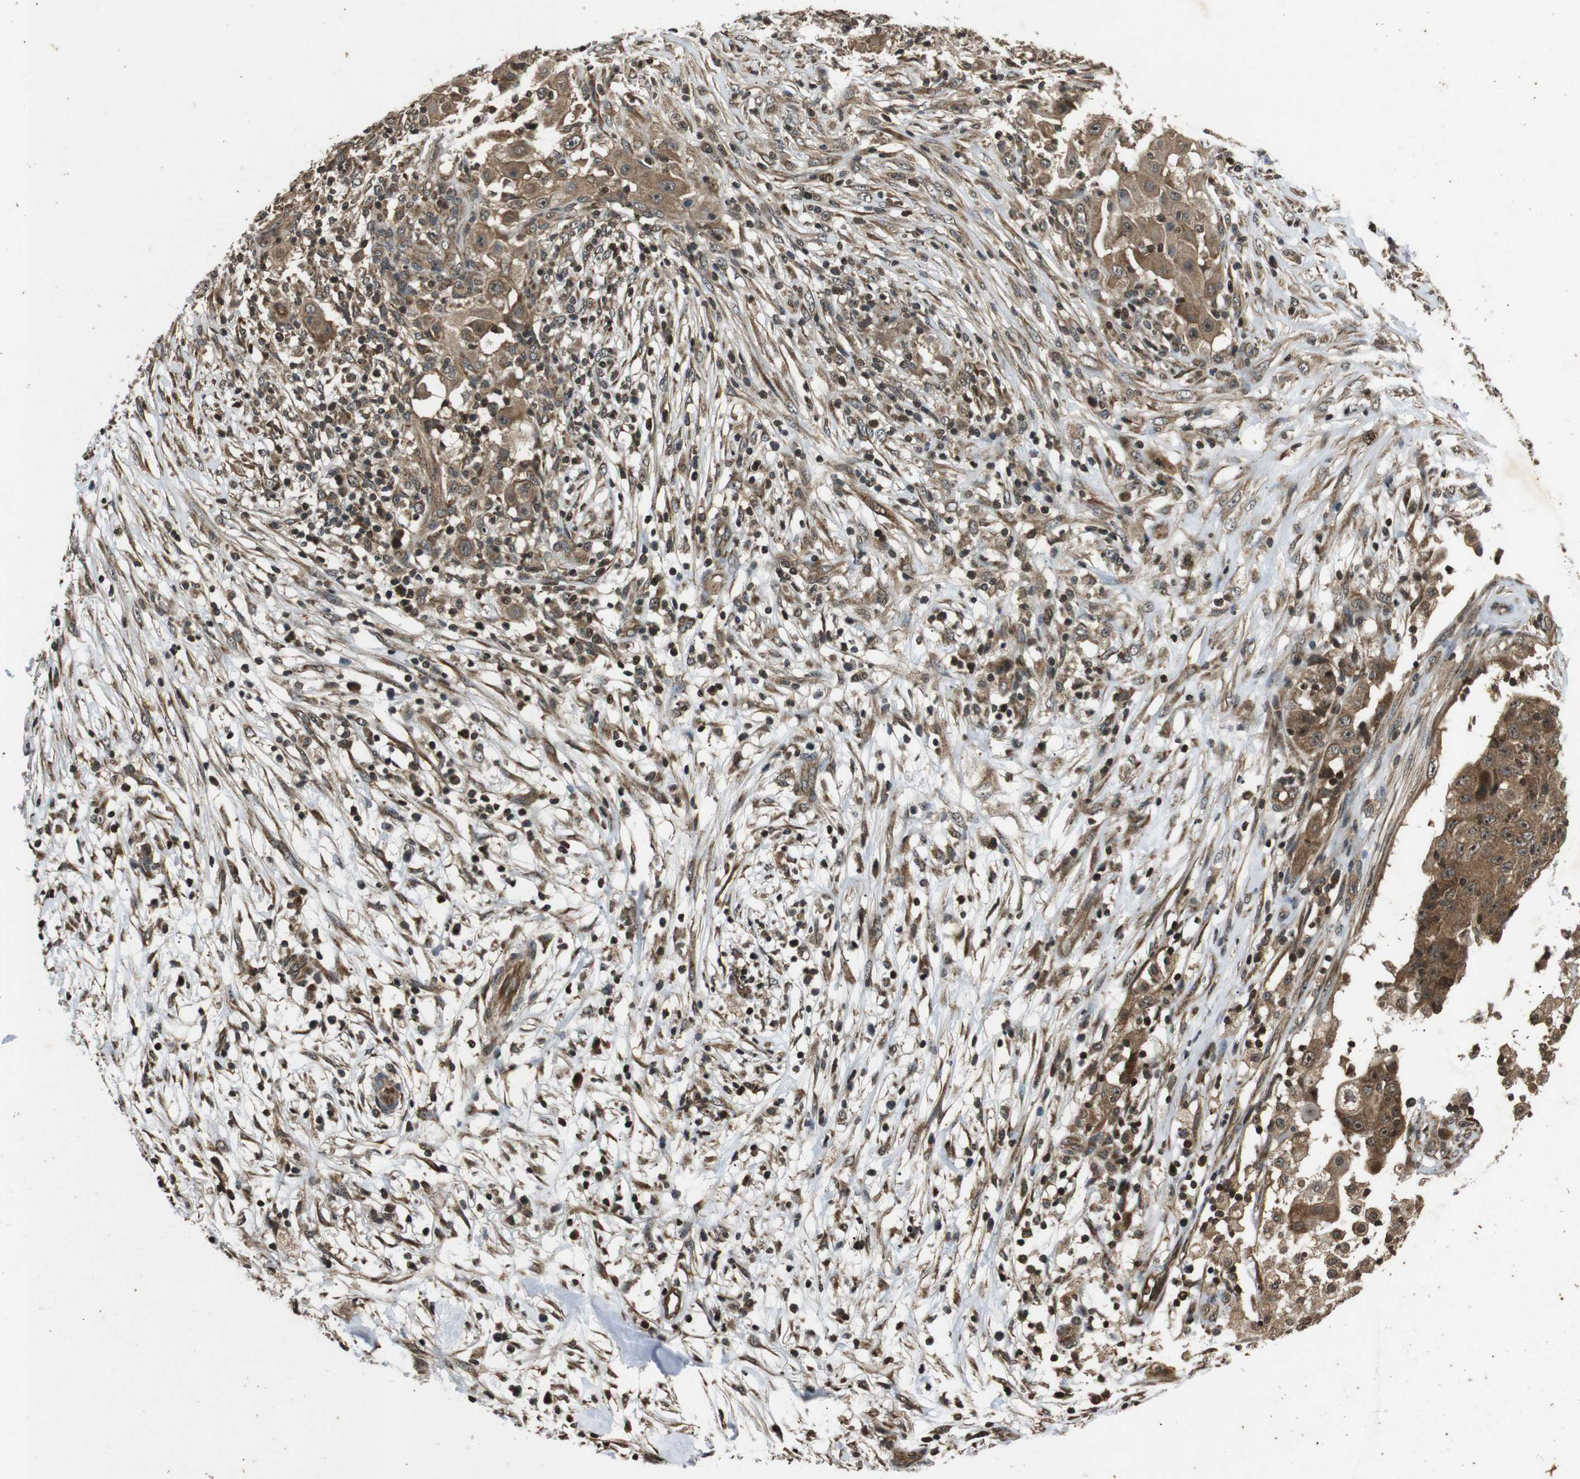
{"staining": {"intensity": "moderate", "quantity": ">75%", "location": "cytoplasmic/membranous"}, "tissue": "ovarian cancer", "cell_type": "Tumor cells", "image_type": "cancer", "snomed": [{"axis": "morphology", "description": "Carcinoma, endometroid"}, {"axis": "topography", "description": "Ovary"}], "caption": "Immunohistochemical staining of human endometroid carcinoma (ovarian) demonstrates medium levels of moderate cytoplasmic/membranous staining in approximately >75% of tumor cells. (DAB = brown stain, brightfield microscopy at high magnification).", "gene": "PLK2", "patient": {"sex": "female", "age": 42}}